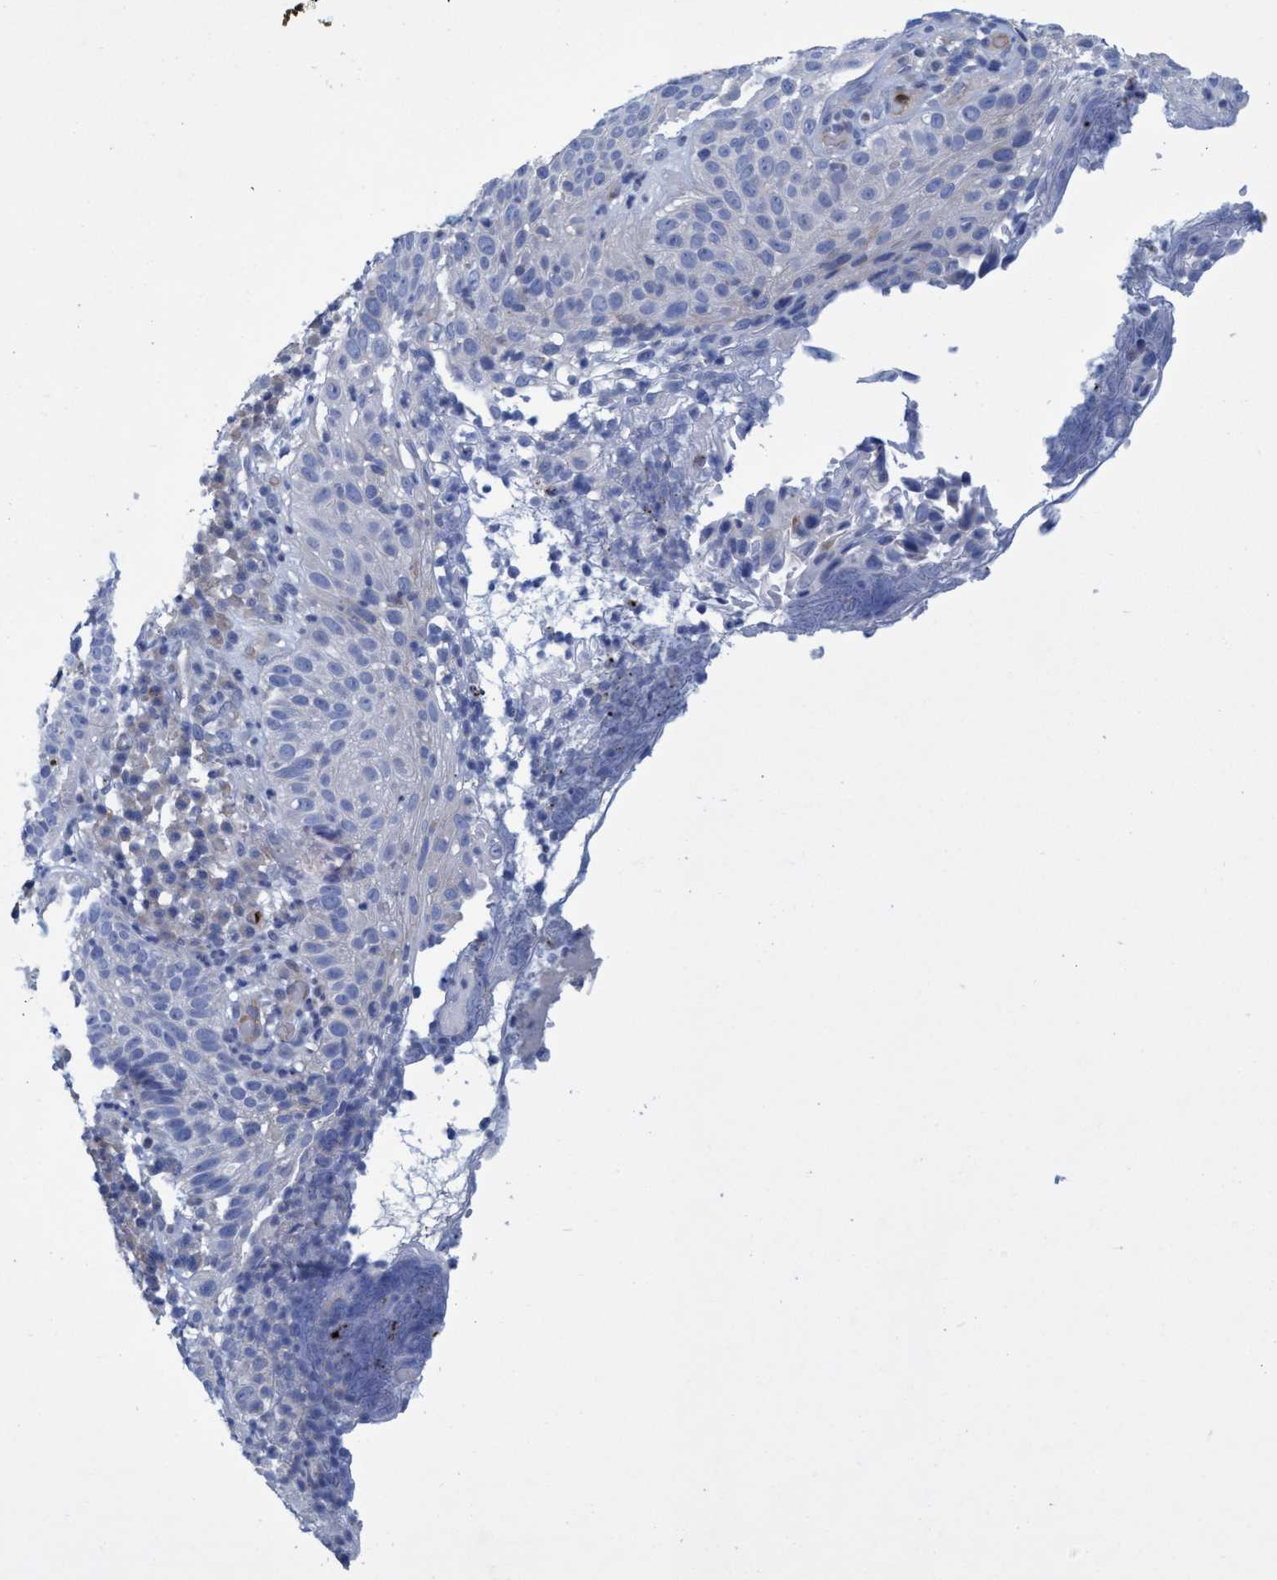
{"staining": {"intensity": "negative", "quantity": "none", "location": "none"}, "tissue": "skin cancer", "cell_type": "Tumor cells", "image_type": "cancer", "snomed": [{"axis": "morphology", "description": "Squamous cell carcinoma in situ, NOS"}, {"axis": "morphology", "description": "Squamous cell carcinoma, NOS"}, {"axis": "topography", "description": "Skin"}], "caption": "Skin cancer was stained to show a protein in brown. There is no significant expression in tumor cells. (Brightfield microscopy of DAB immunohistochemistry at high magnification).", "gene": "R3HCC1", "patient": {"sex": "male", "age": 93}}